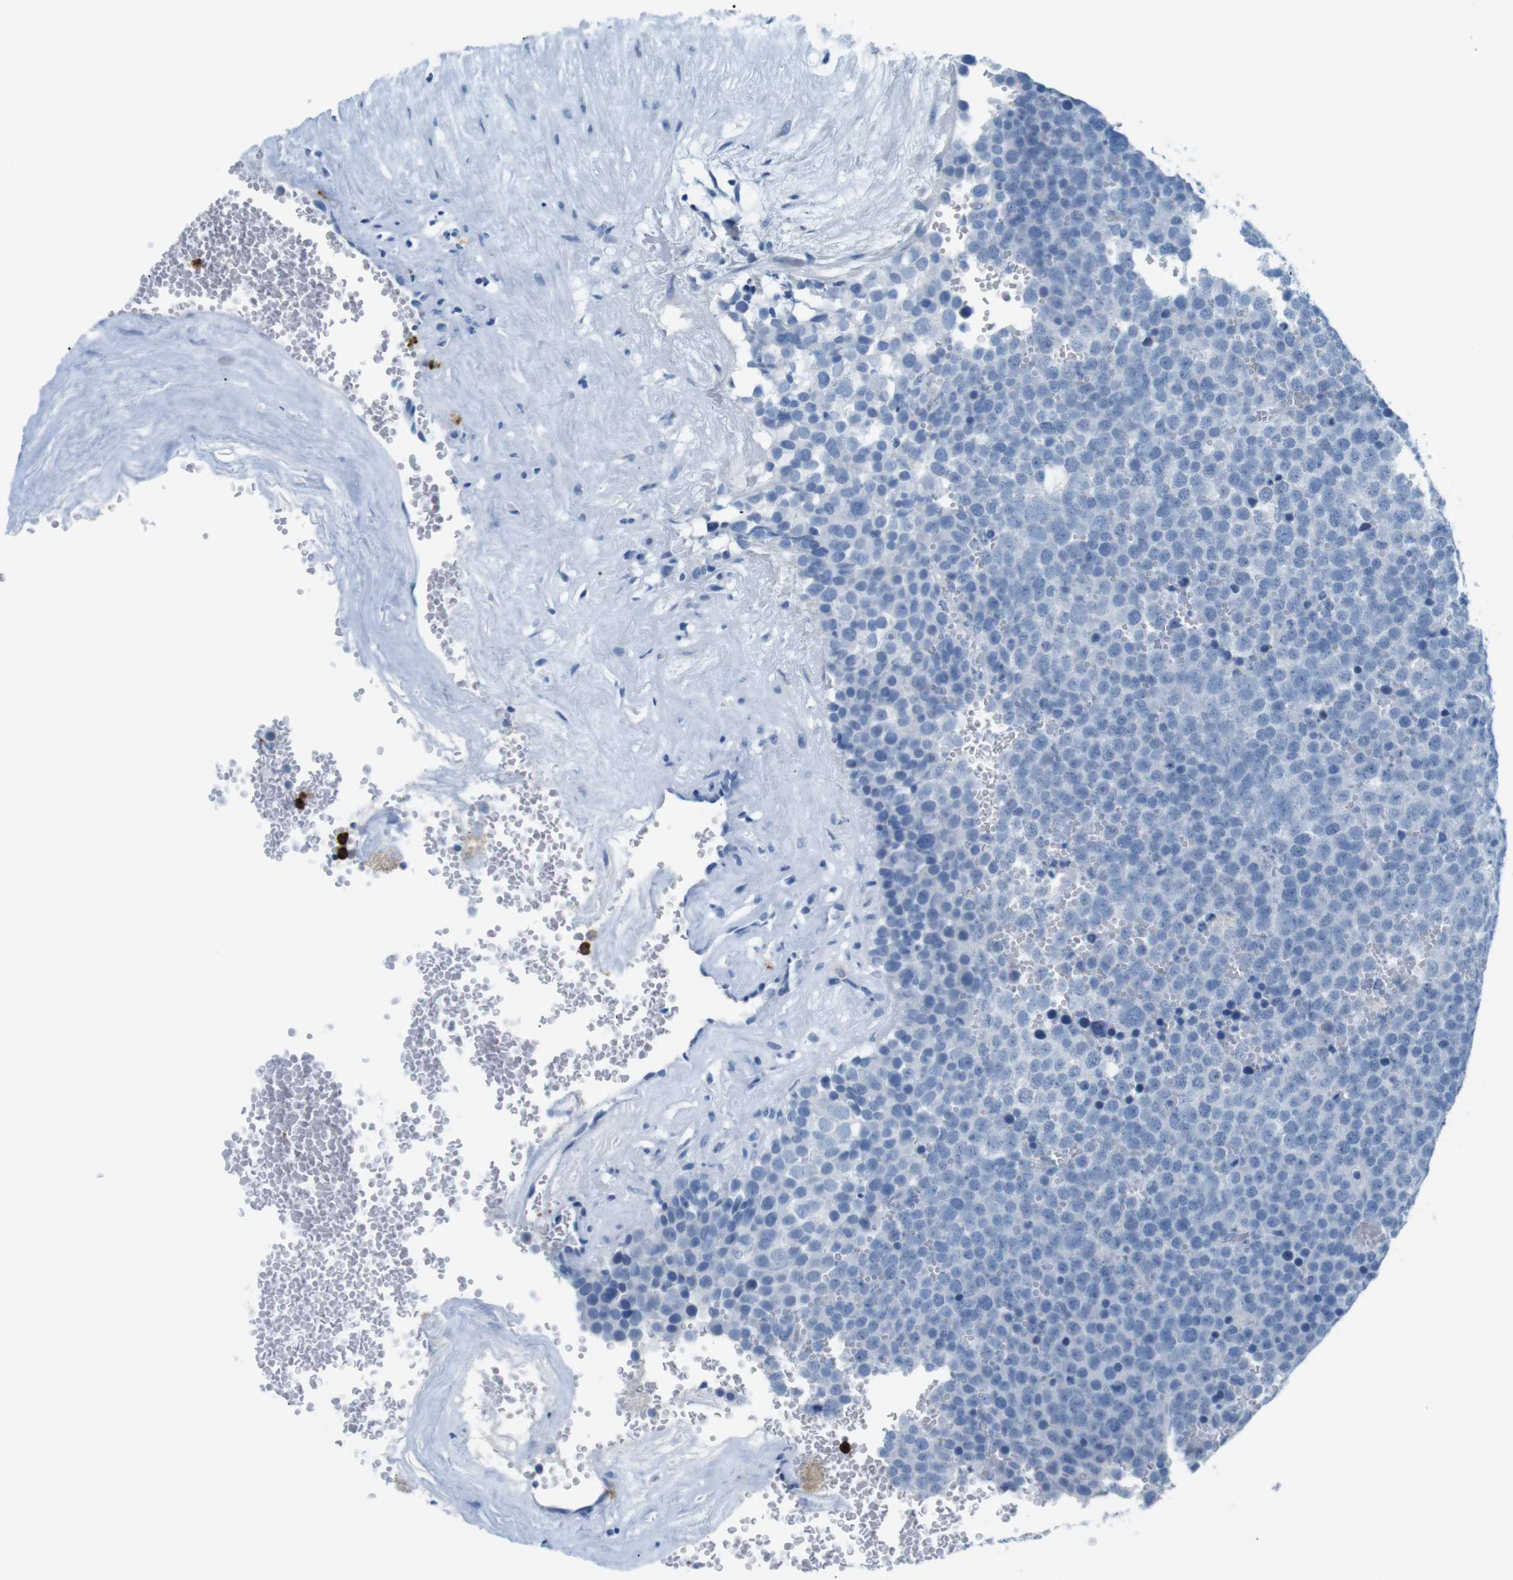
{"staining": {"intensity": "negative", "quantity": "none", "location": "none"}, "tissue": "testis cancer", "cell_type": "Tumor cells", "image_type": "cancer", "snomed": [{"axis": "morphology", "description": "Seminoma, NOS"}, {"axis": "topography", "description": "Testis"}], "caption": "The histopathology image reveals no staining of tumor cells in testis cancer (seminoma).", "gene": "MCEMP1", "patient": {"sex": "male", "age": 71}}